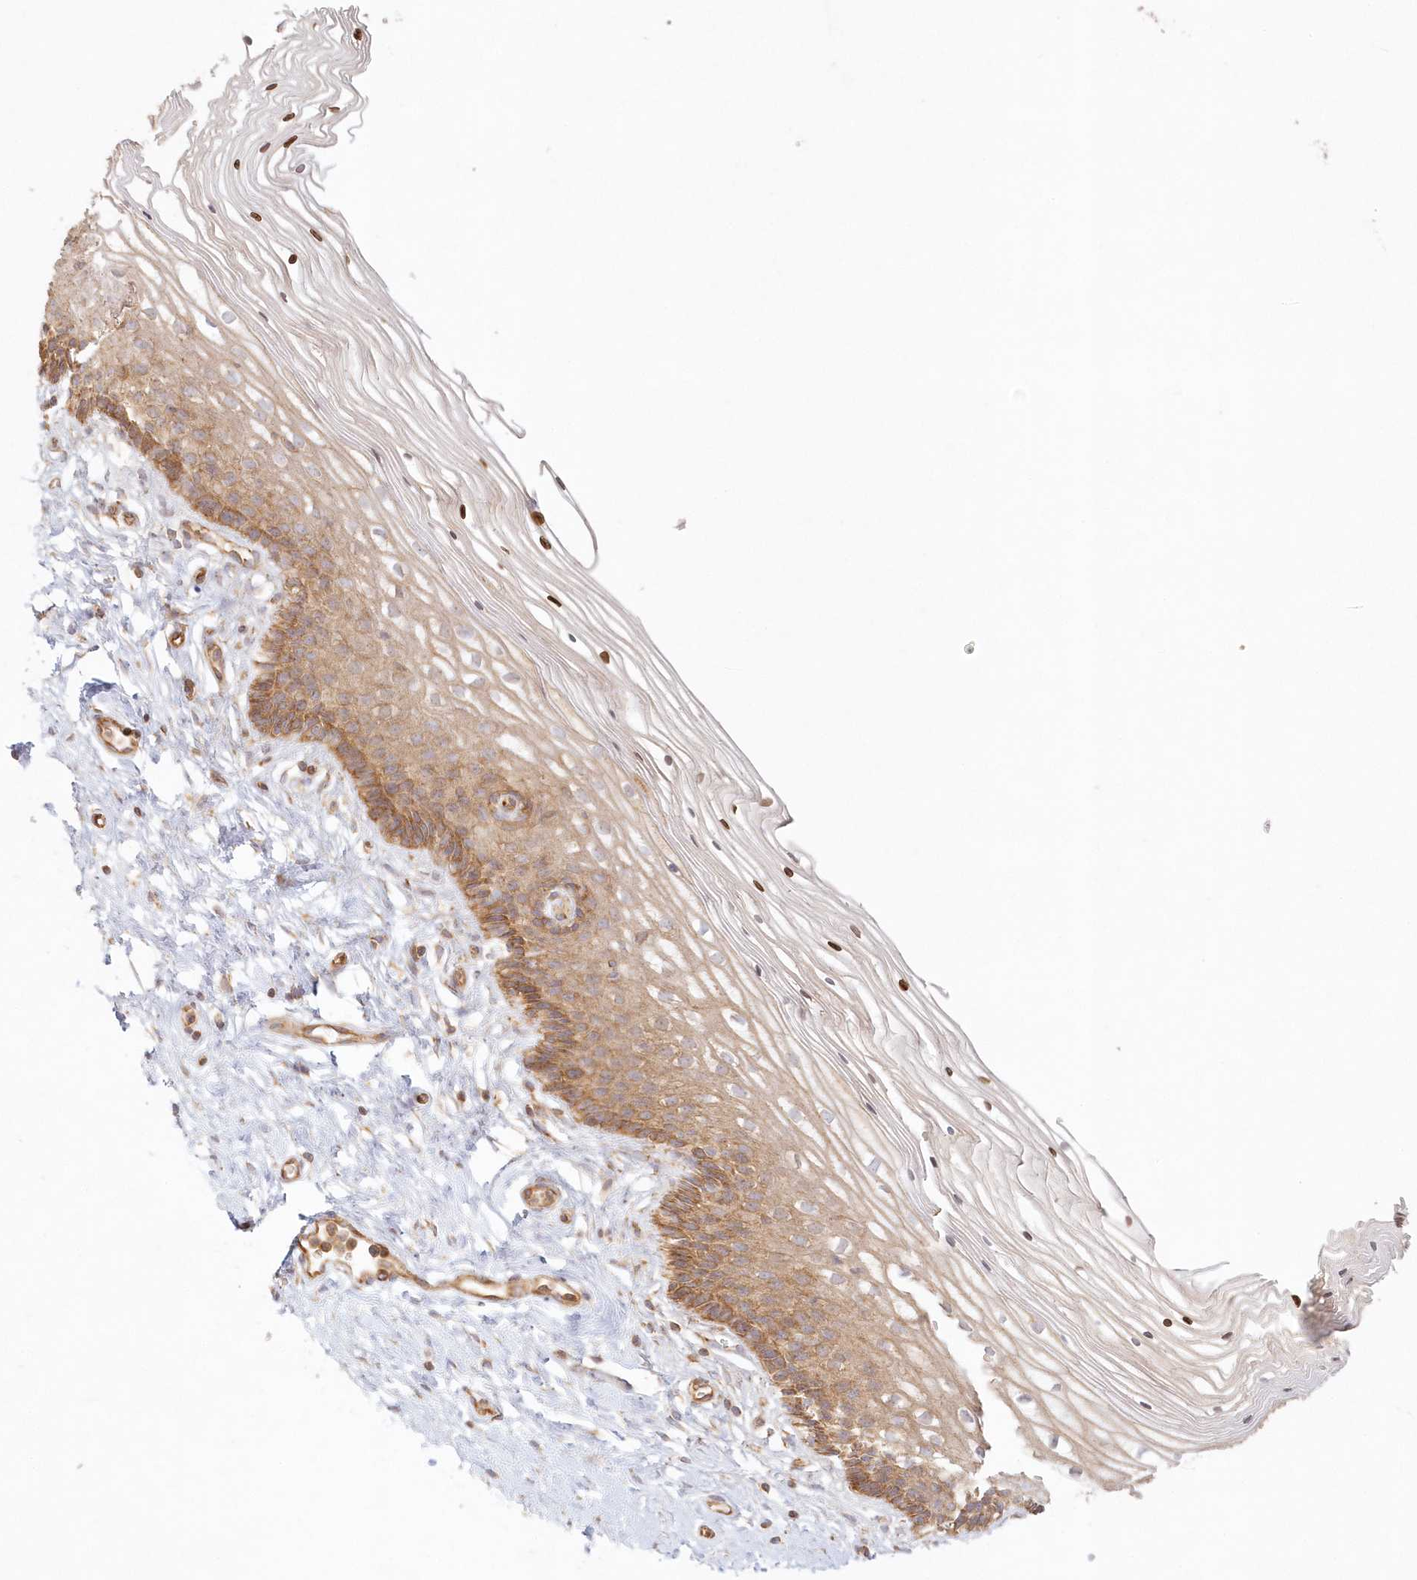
{"staining": {"intensity": "moderate", "quantity": ">75%", "location": "cytoplasmic/membranous"}, "tissue": "cervix", "cell_type": "Glandular cells", "image_type": "normal", "snomed": [{"axis": "morphology", "description": "Normal tissue, NOS"}, {"axis": "topography", "description": "Cervix"}], "caption": "Immunohistochemistry (IHC) staining of unremarkable cervix, which displays medium levels of moderate cytoplasmic/membranous expression in approximately >75% of glandular cells indicating moderate cytoplasmic/membranous protein expression. The staining was performed using DAB (brown) for protein detection and nuclei were counterstained in hematoxylin (blue).", "gene": "KIAA0232", "patient": {"sex": "female", "age": 33}}